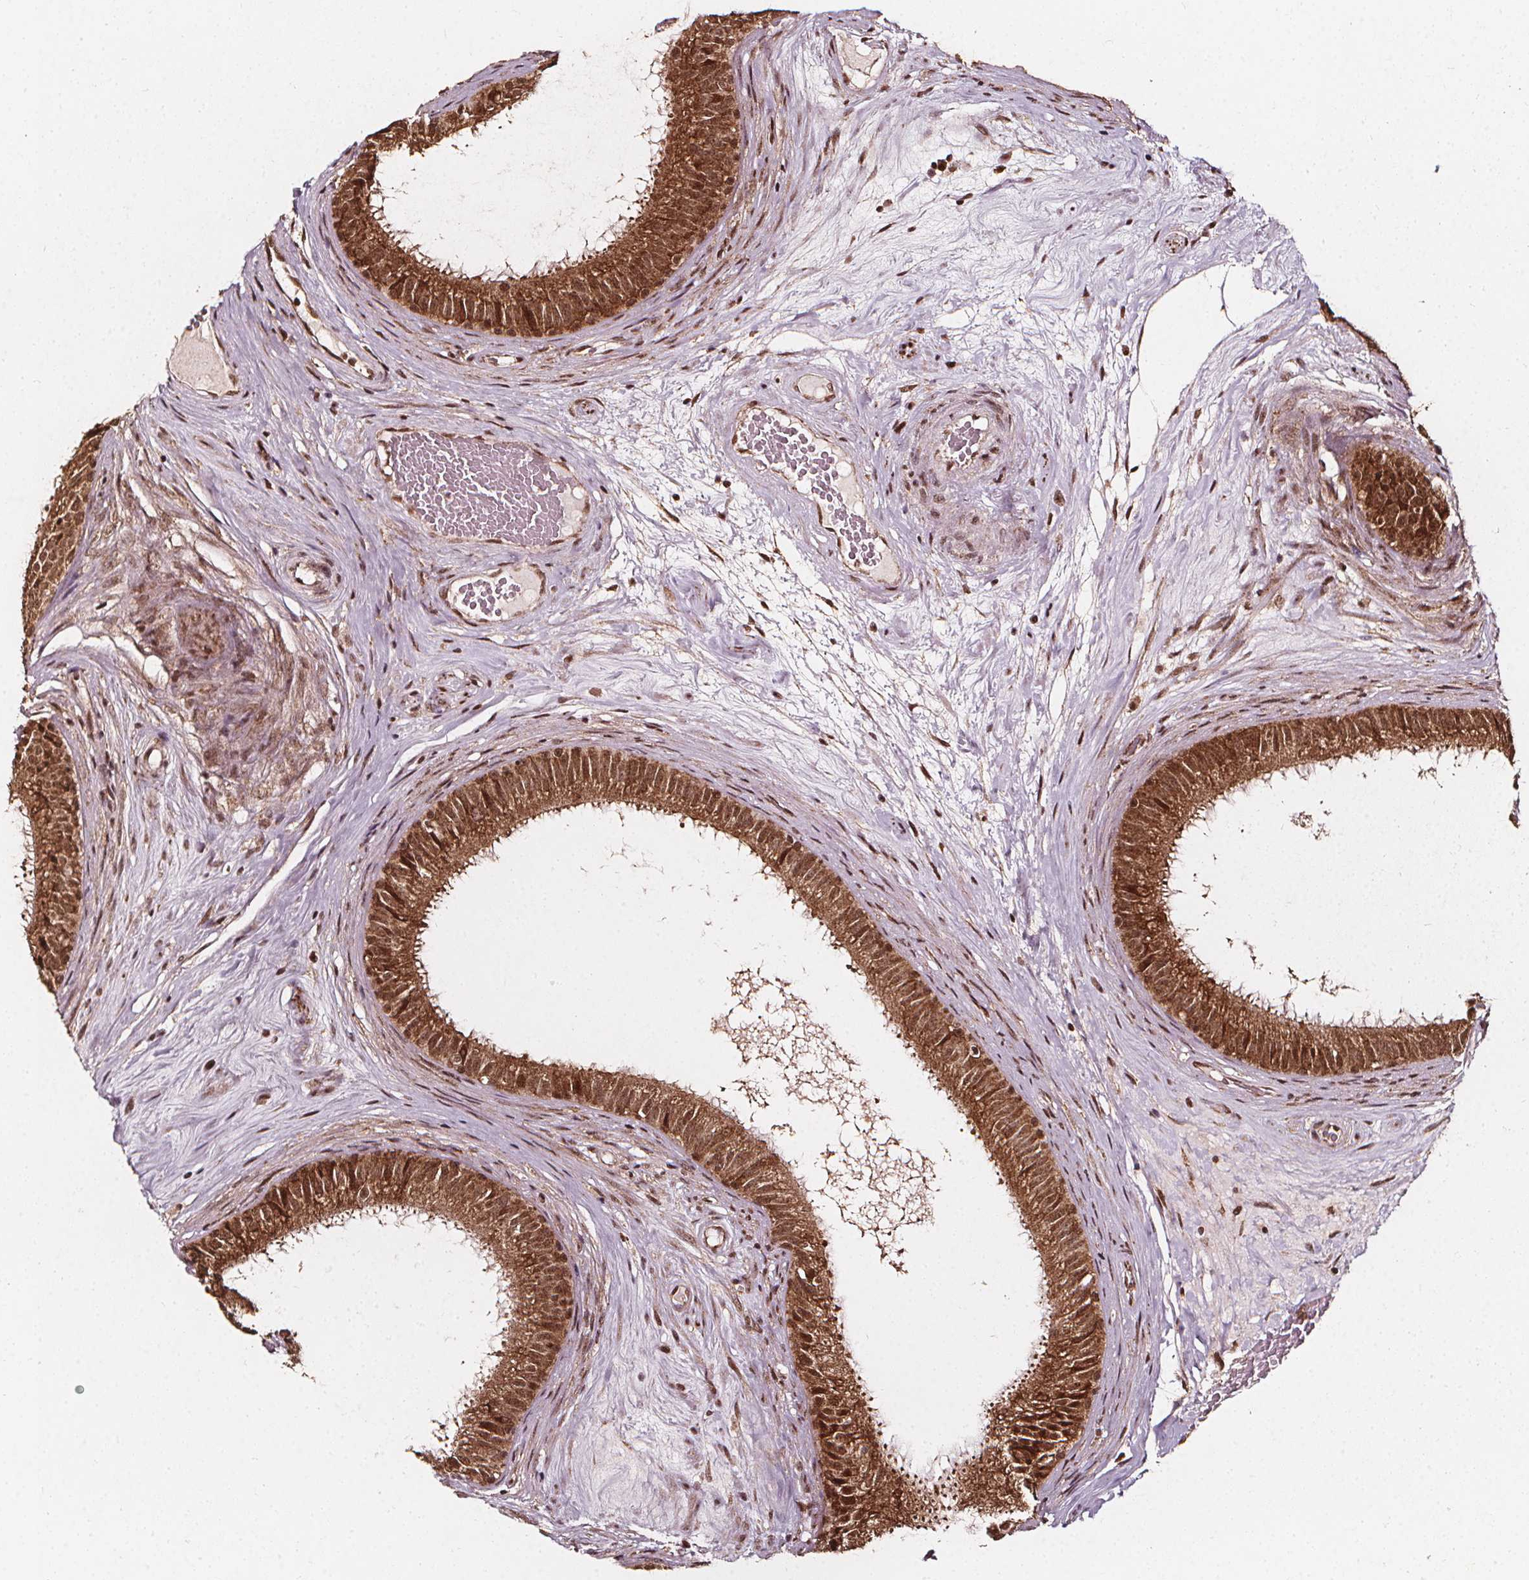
{"staining": {"intensity": "moderate", "quantity": ">75%", "location": "cytoplasmic/membranous,nuclear"}, "tissue": "epididymis", "cell_type": "Glandular cells", "image_type": "normal", "snomed": [{"axis": "morphology", "description": "Normal tissue, NOS"}, {"axis": "topography", "description": "Epididymis"}], "caption": "Immunohistochemistry (IHC) micrograph of normal epididymis: human epididymis stained using immunohistochemistry demonstrates medium levels of moderate protein expression localized specifically in the cytoplasmic/membranous,nuclear of glandular cells, appearing as a cytoplasmic/membranous,nuclear brown color.", "gene": "SMN1", "patient": {"sex": "male", "age": 59}}